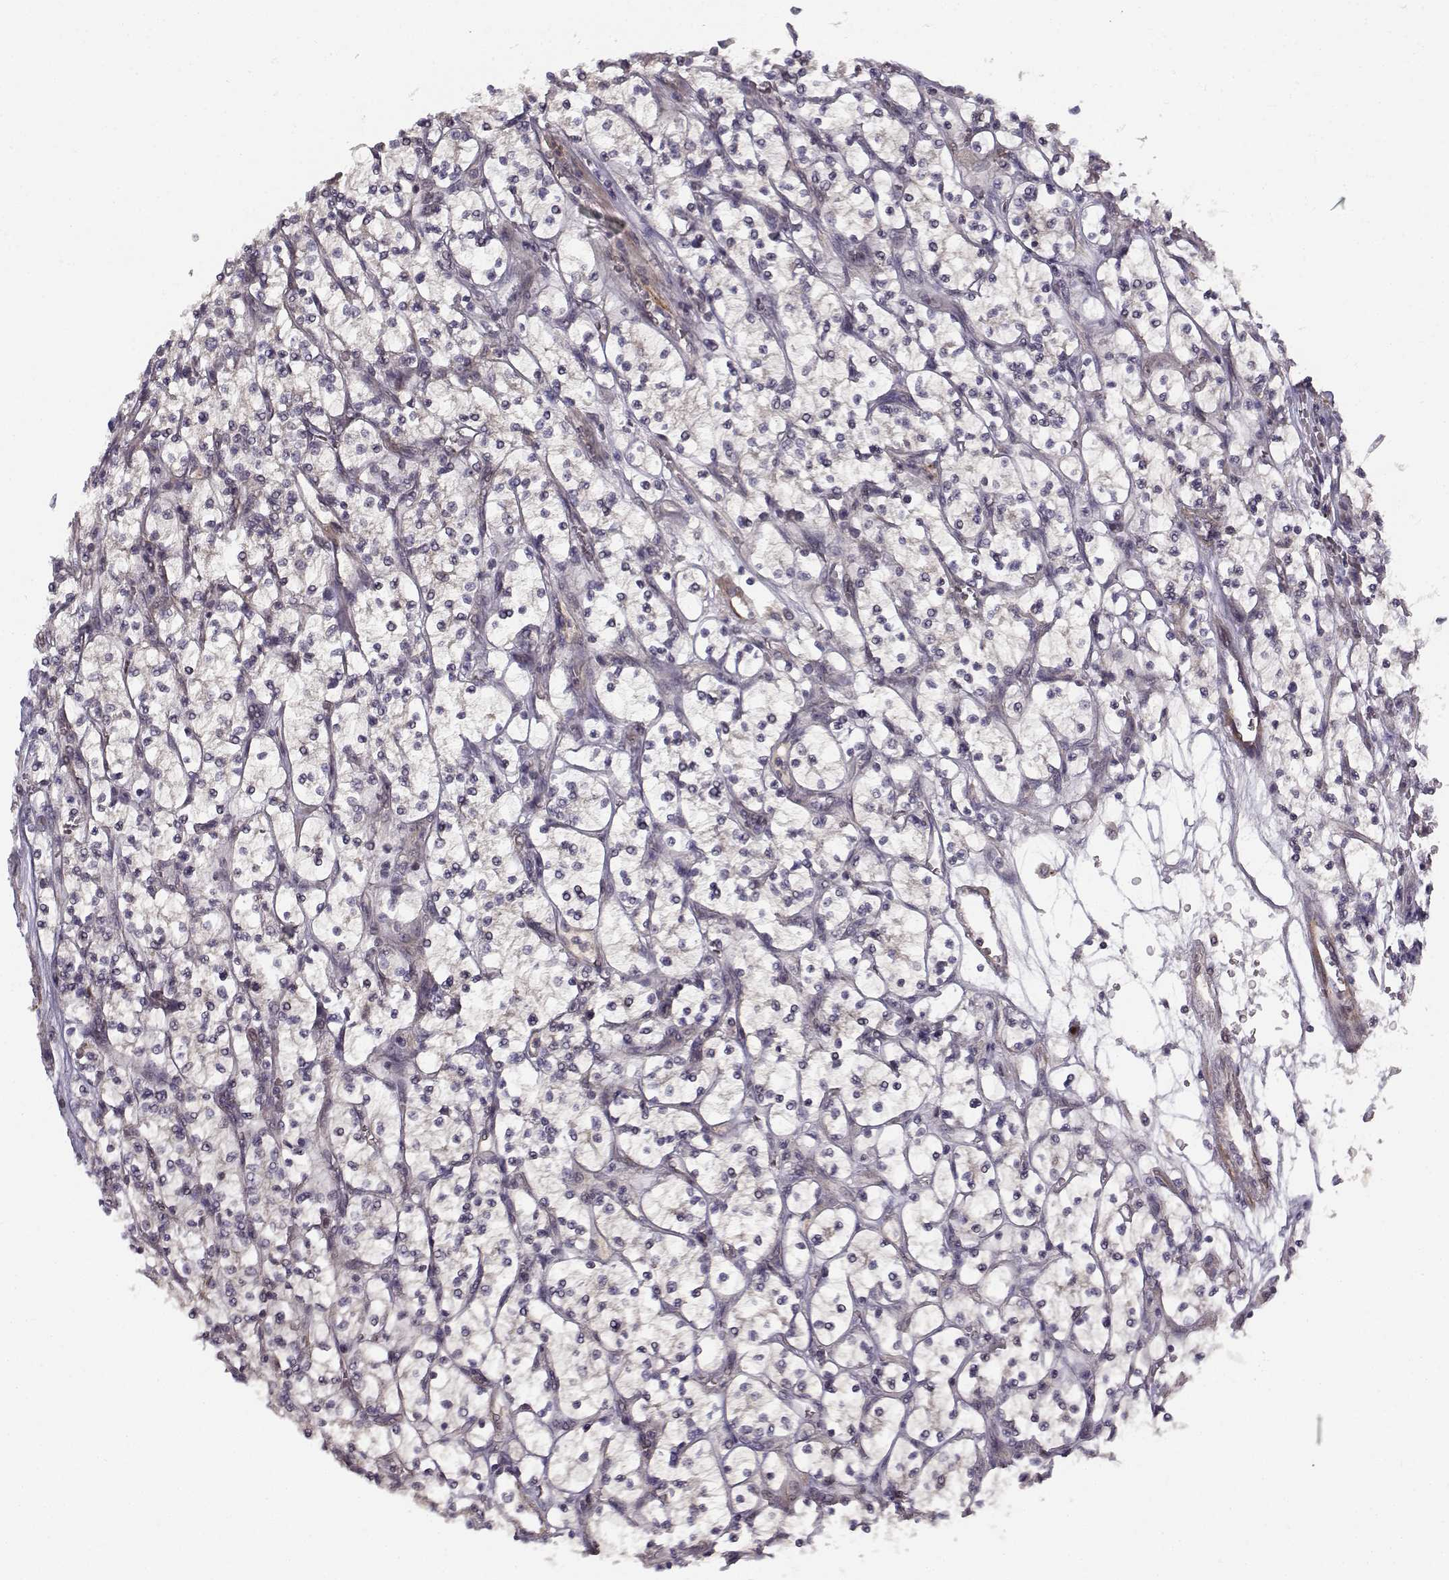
{"staining": {"intensity": "negative", "quantity": "none", "location": "none"}, "tissue": "renal cancer", "cell_type": "Tumor cells", "image_type": "cancer", "snomed": [{"axis": "morphology", "description": "Adenocarcinoma, NOS"}, {"axis": "topography", "description": "Kidney"}], "caption": "Immunohistochemistry of human adenocarcinoma (renal) displays no expression in tumor cells.", "gene": "RGS9BP", "patient": {"sex": "female", "age": 64}}